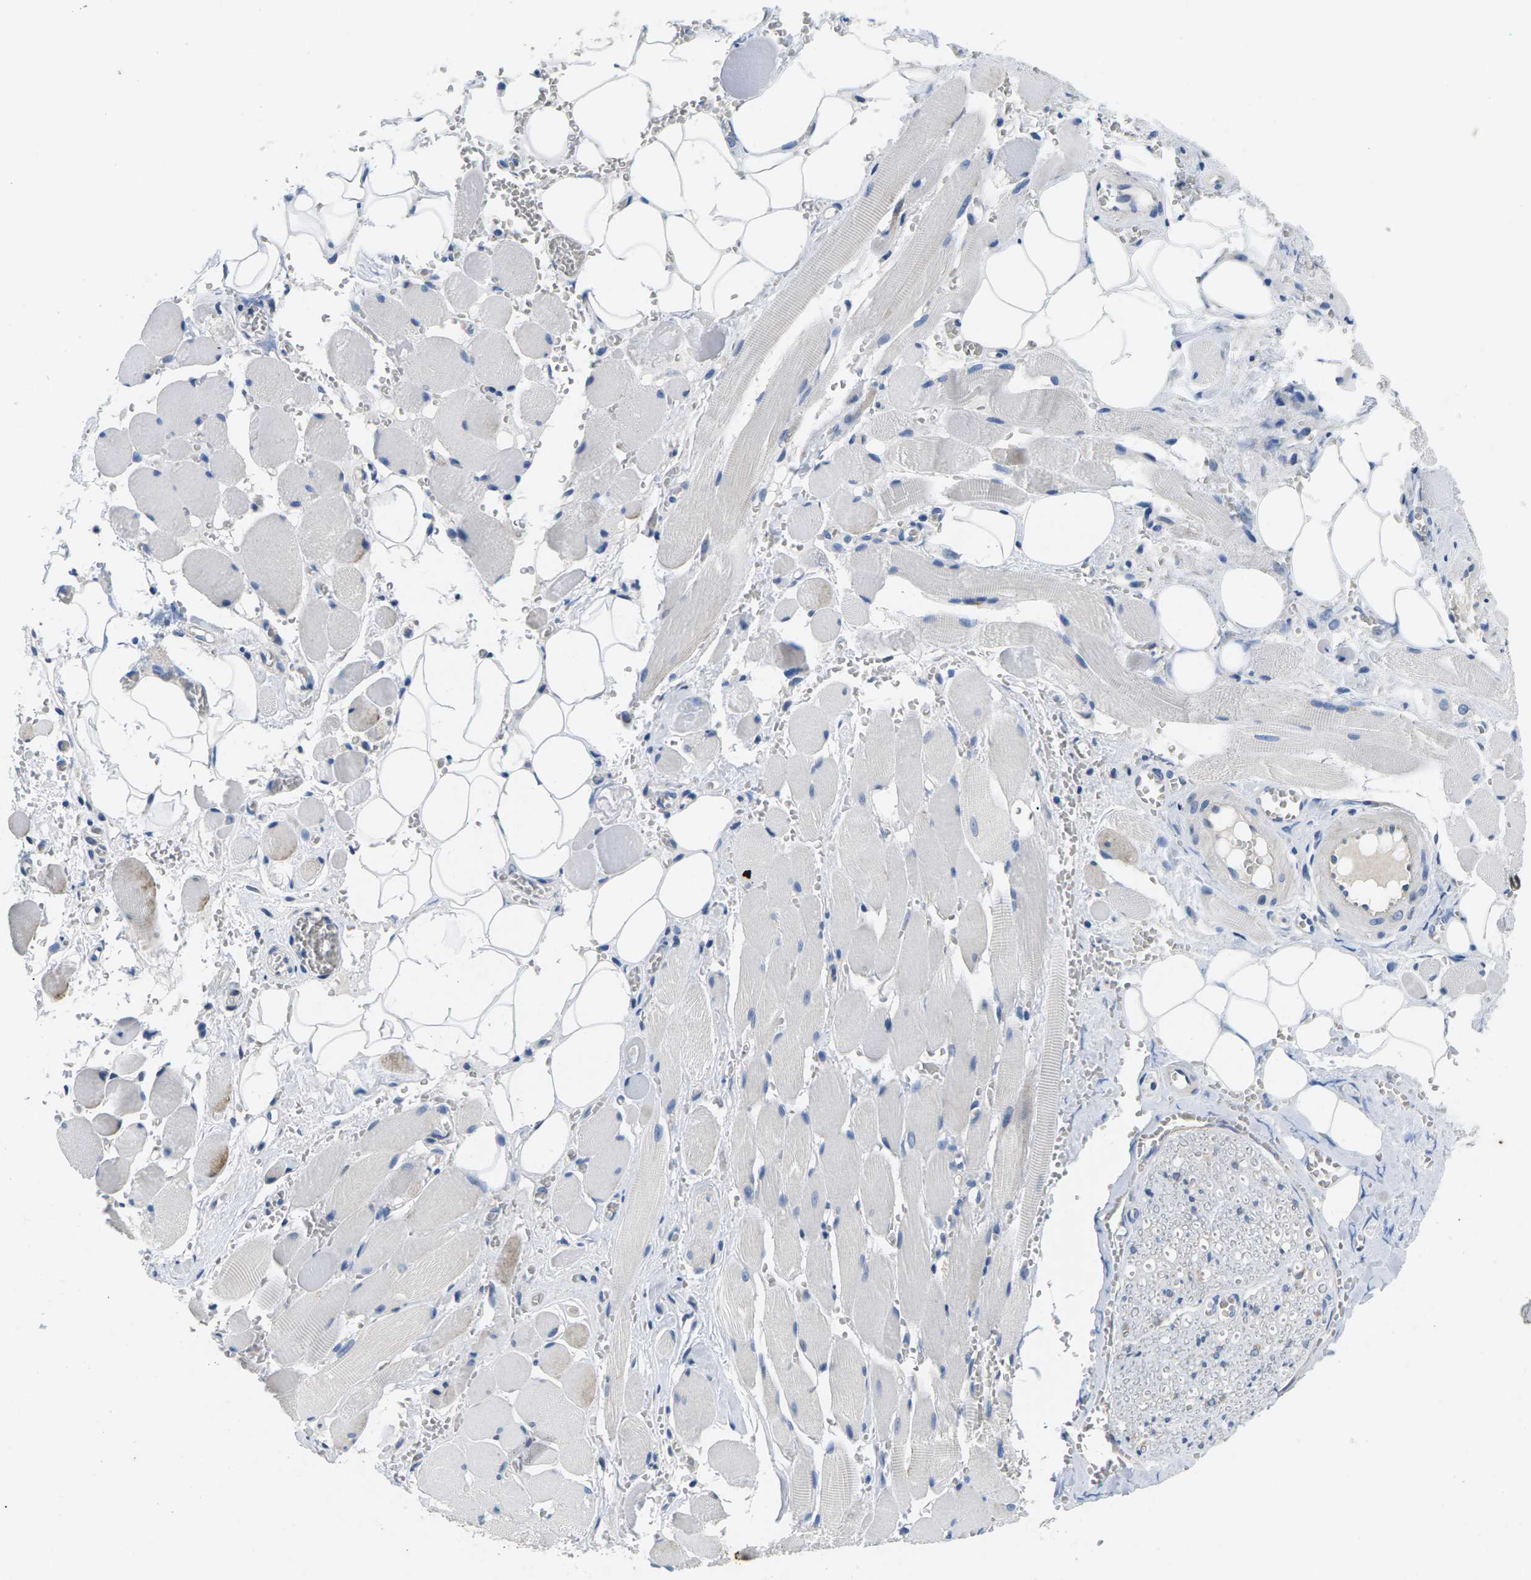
{"staining": {"intensity": "negative", "quantity": "none", "location": "none"}, "tissue": "adipose tissue", "cell_type": "Adipocytes", "image_type": "normal", "snomed": [{"axis": "morphology", "description": "Squamous cell carcinoma, NOS"}, {"axis": "topography", "description": "Oral tissue"}, {"axis": "topography", "description": "Head-Neck"}], "caption": "High power microscopy image of an IHC photomicrograph of normal adipose tissue, revealing no significant expression in adipocytes. (DAB IHC visualized using brightfield microscopy, high magnification).", "gene": "TSPAN2", "patient": {"sex": "female", "age": 50}}